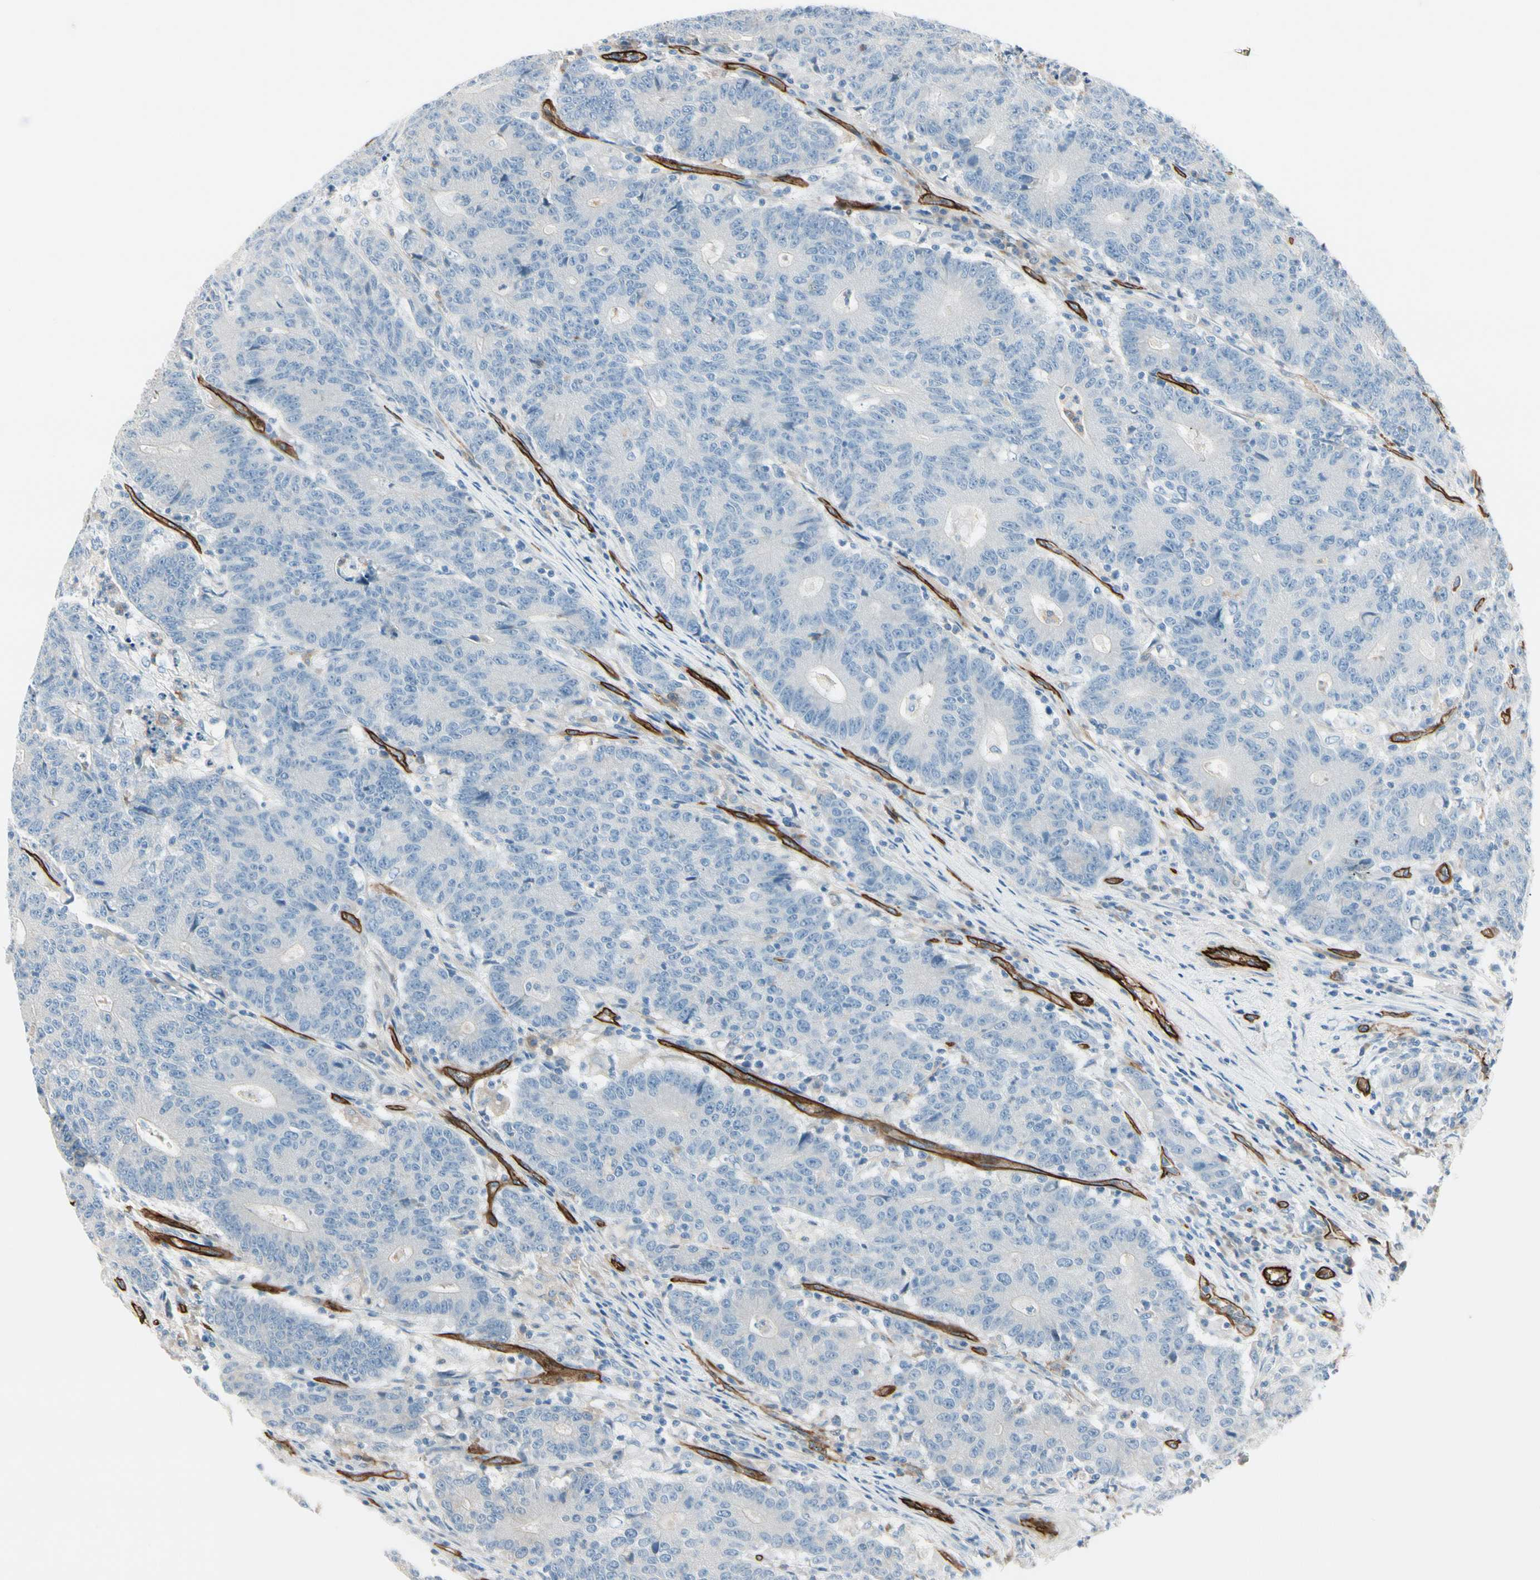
{"staining": {"intensity": "negative", "quantity": "none", "location": "none"}, "tissue": "colorectal cancer", "cell_type": "Tumor cells", "image_type": "cancer", "snomed": [{"axis": "morphology", "description": "Normal tissue, NOS"}, {"axis": "morphology", "description": "Adenocarcinoma, NOS"}, {"axis": "topography", "description": "Colon"}], "caption": "Immunohistochemical staining of human colorectal adenocarcinoma reveals no significant positivity in tumor cells.", "gene": "CD93", "patient": {"sex": "female", "age": 75}}